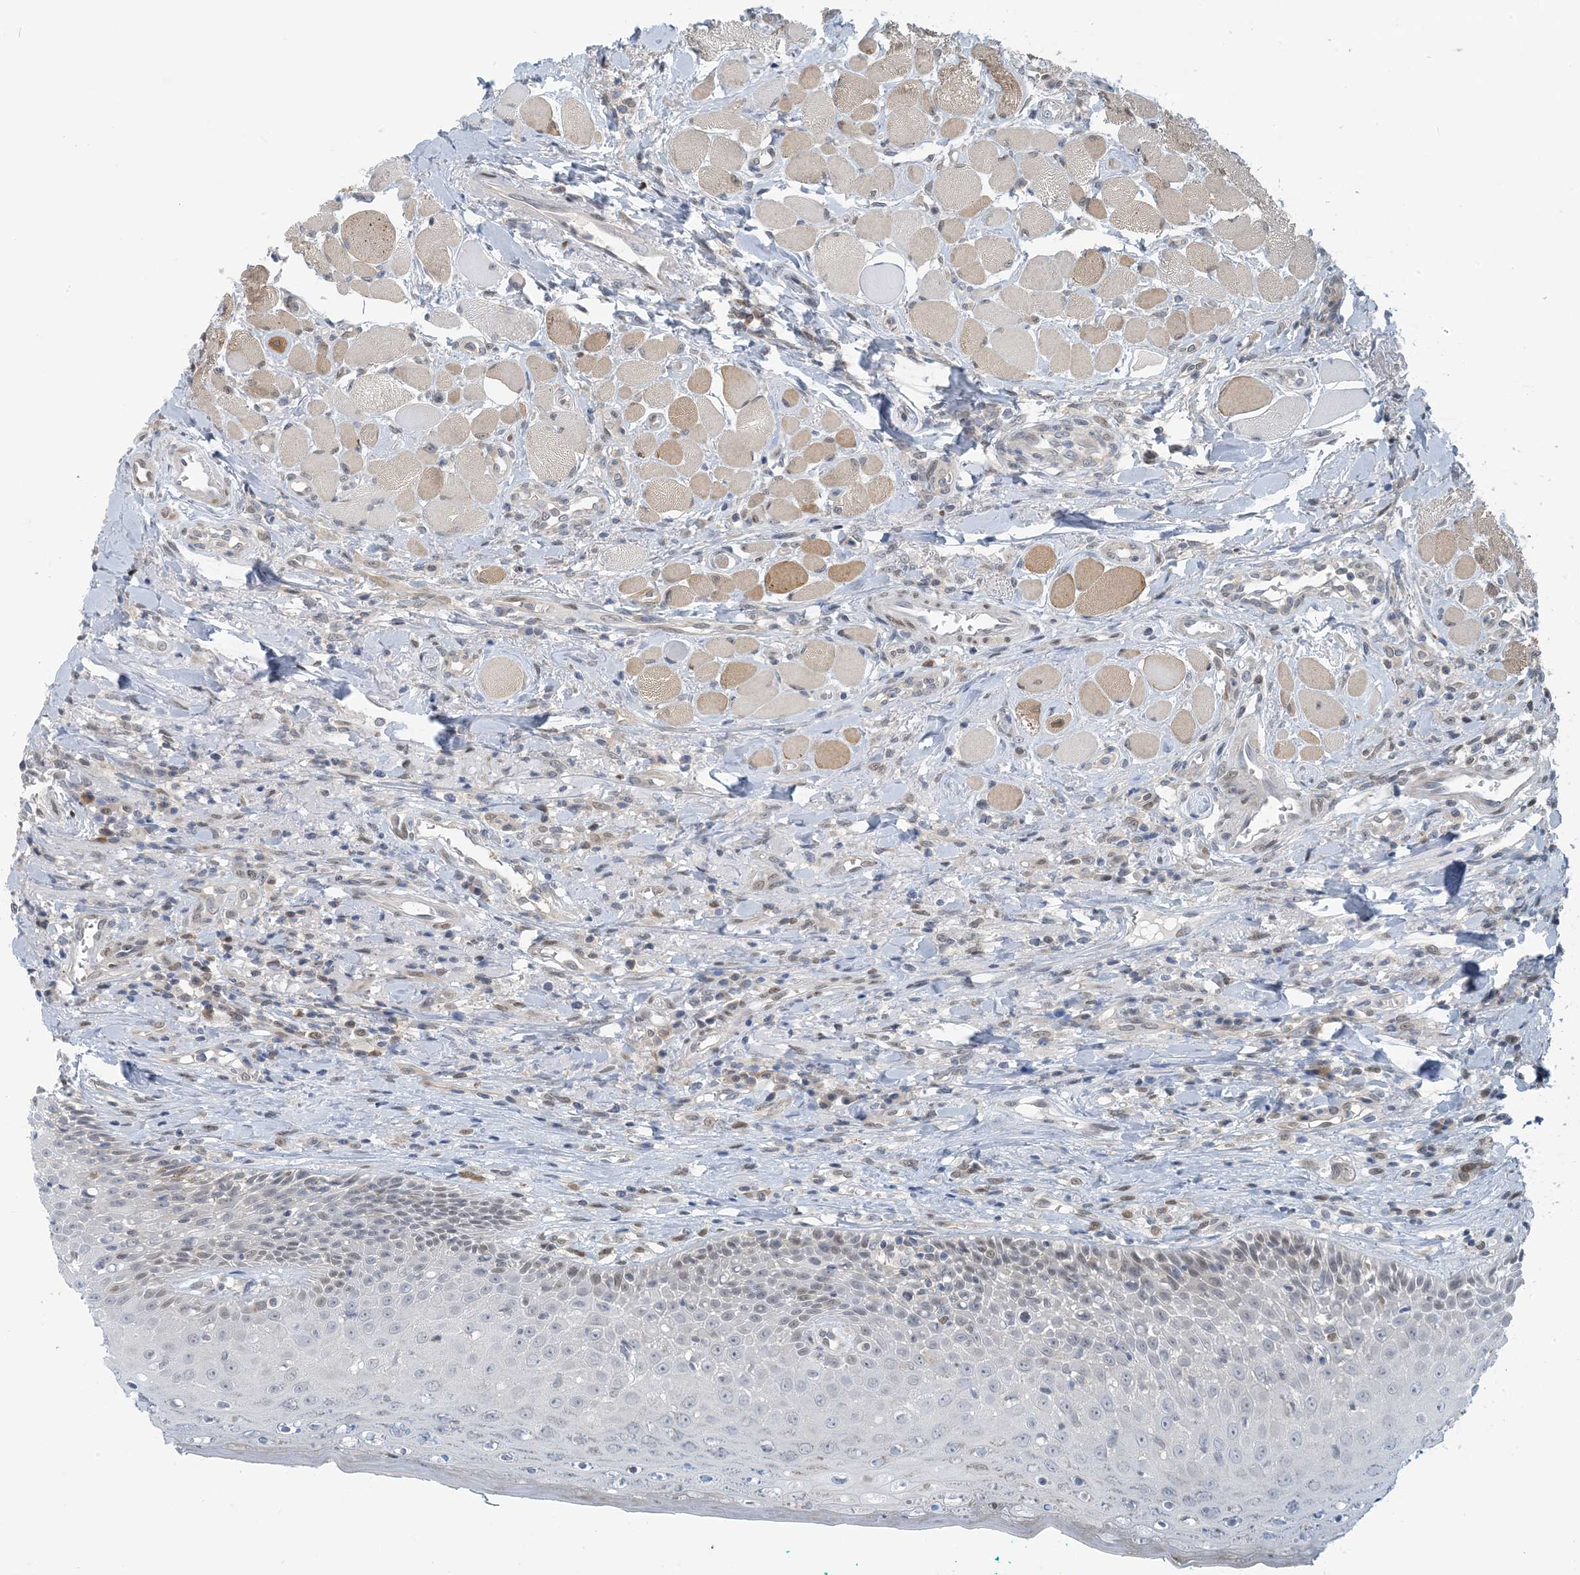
{"staining": {"intensity": "weak", "quantity": "<25%", "location": "nuclear"}, "tissue": "oral mucosa", "cell_type": "Squamous epithelial cells", "image_type": "normal", "snomed": [{"axis": "morphology", "description": "Normal tissue, NOS"}, {"axis": "topography", "description": "Oral tissue"}], "caption": "Immunohistochemistry photomicrograph of unremarkable oral mucosa: oral mucosa stained with DAB (3,3'-diaminobenzidine) demonstrates no significant protein expression in squamous epithelial cells.", "gene": "ZC3H12A", "patient": {"sex": "female", "age": 70}}